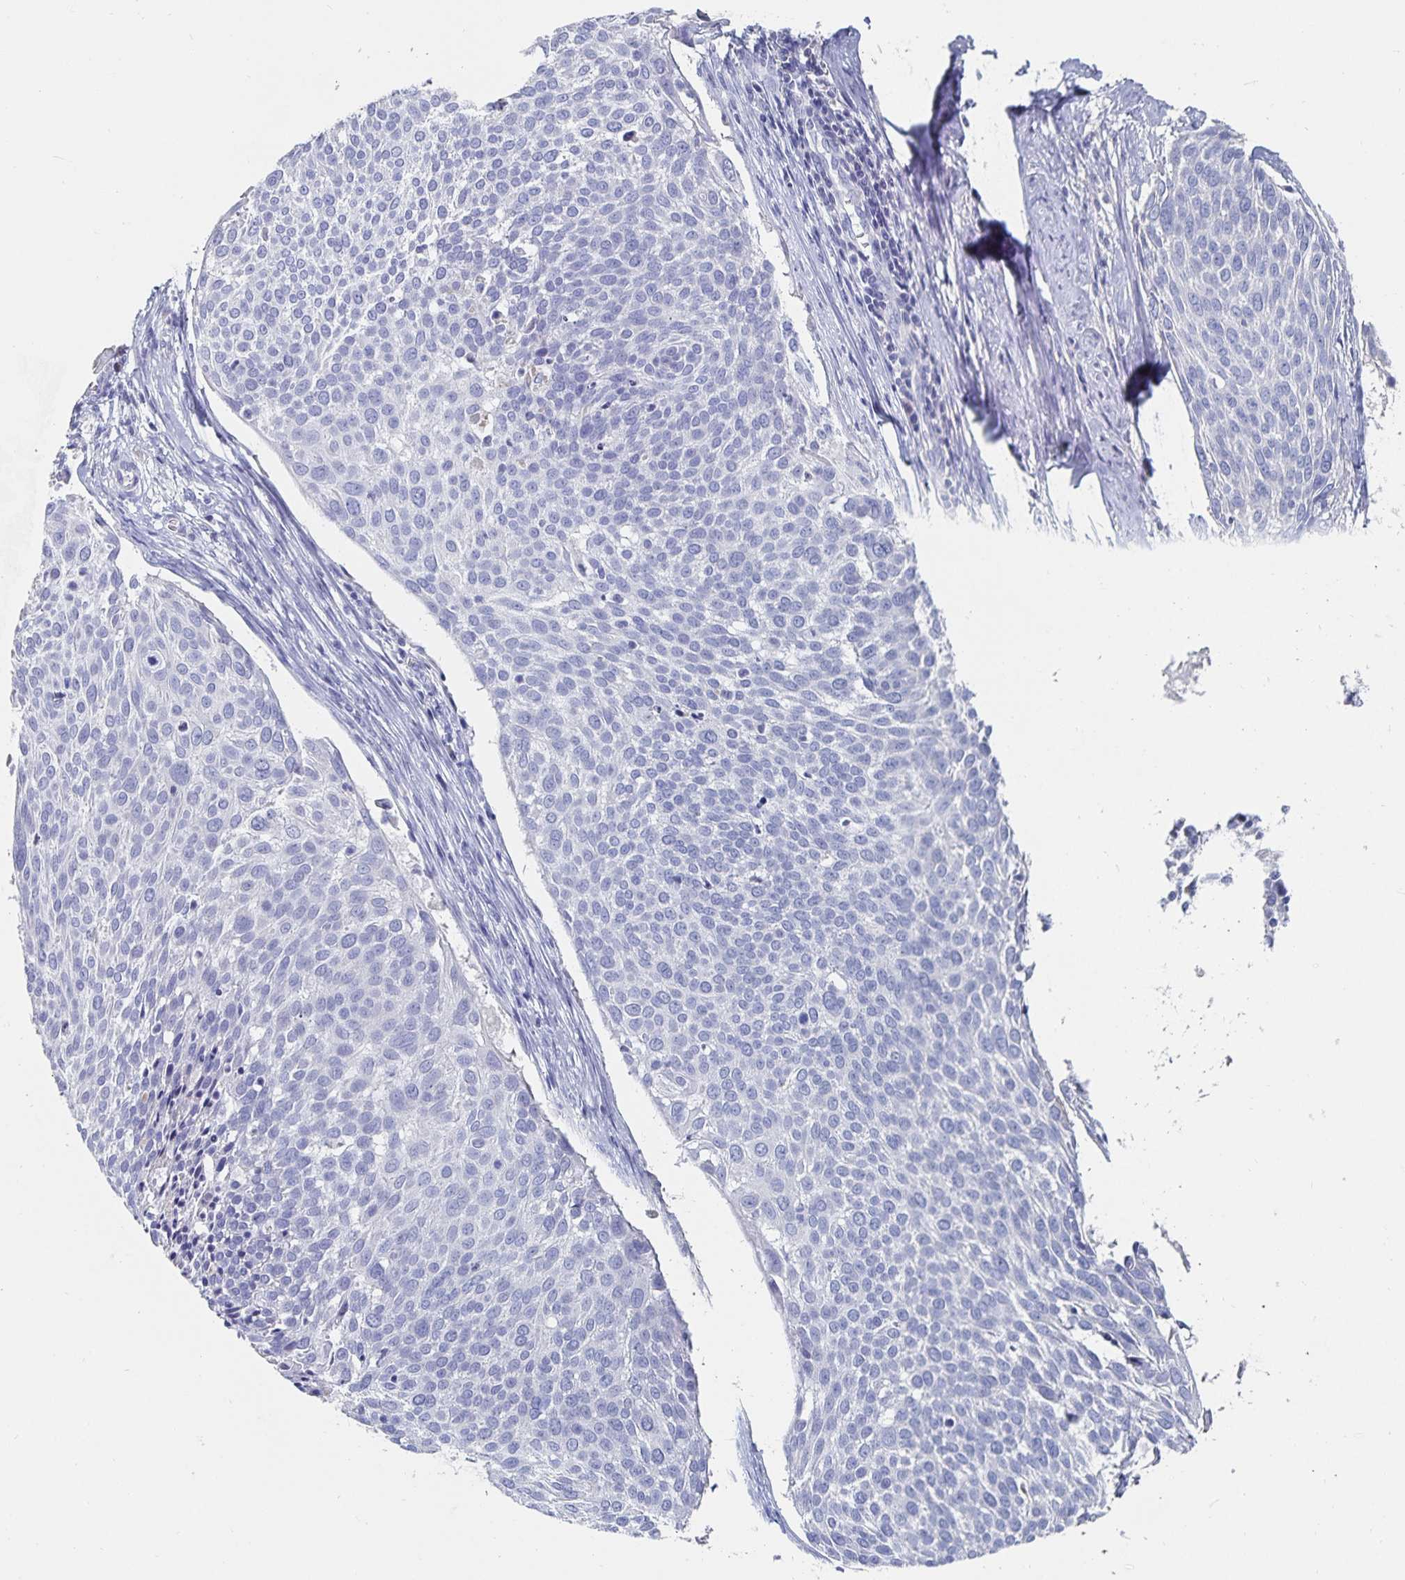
{"staining": {"intensity": "negative", "quantity": "none", "location": "none"}, "tissue": "cervical cancer", "cell_type": "Tumor cells", "image_type": "cancer", "snomed": [{"axis": "morphology", "description": "Squamous cell carcinoma, NOS"}, {"axis": "topography", "description": "Cervix"}], "caption": "The image displays no staining of tumor cells in cervical cancer (squamous cell carcinoma).", "gene": "CFAP69", "patient": {"sex": "female", "age": 39}}